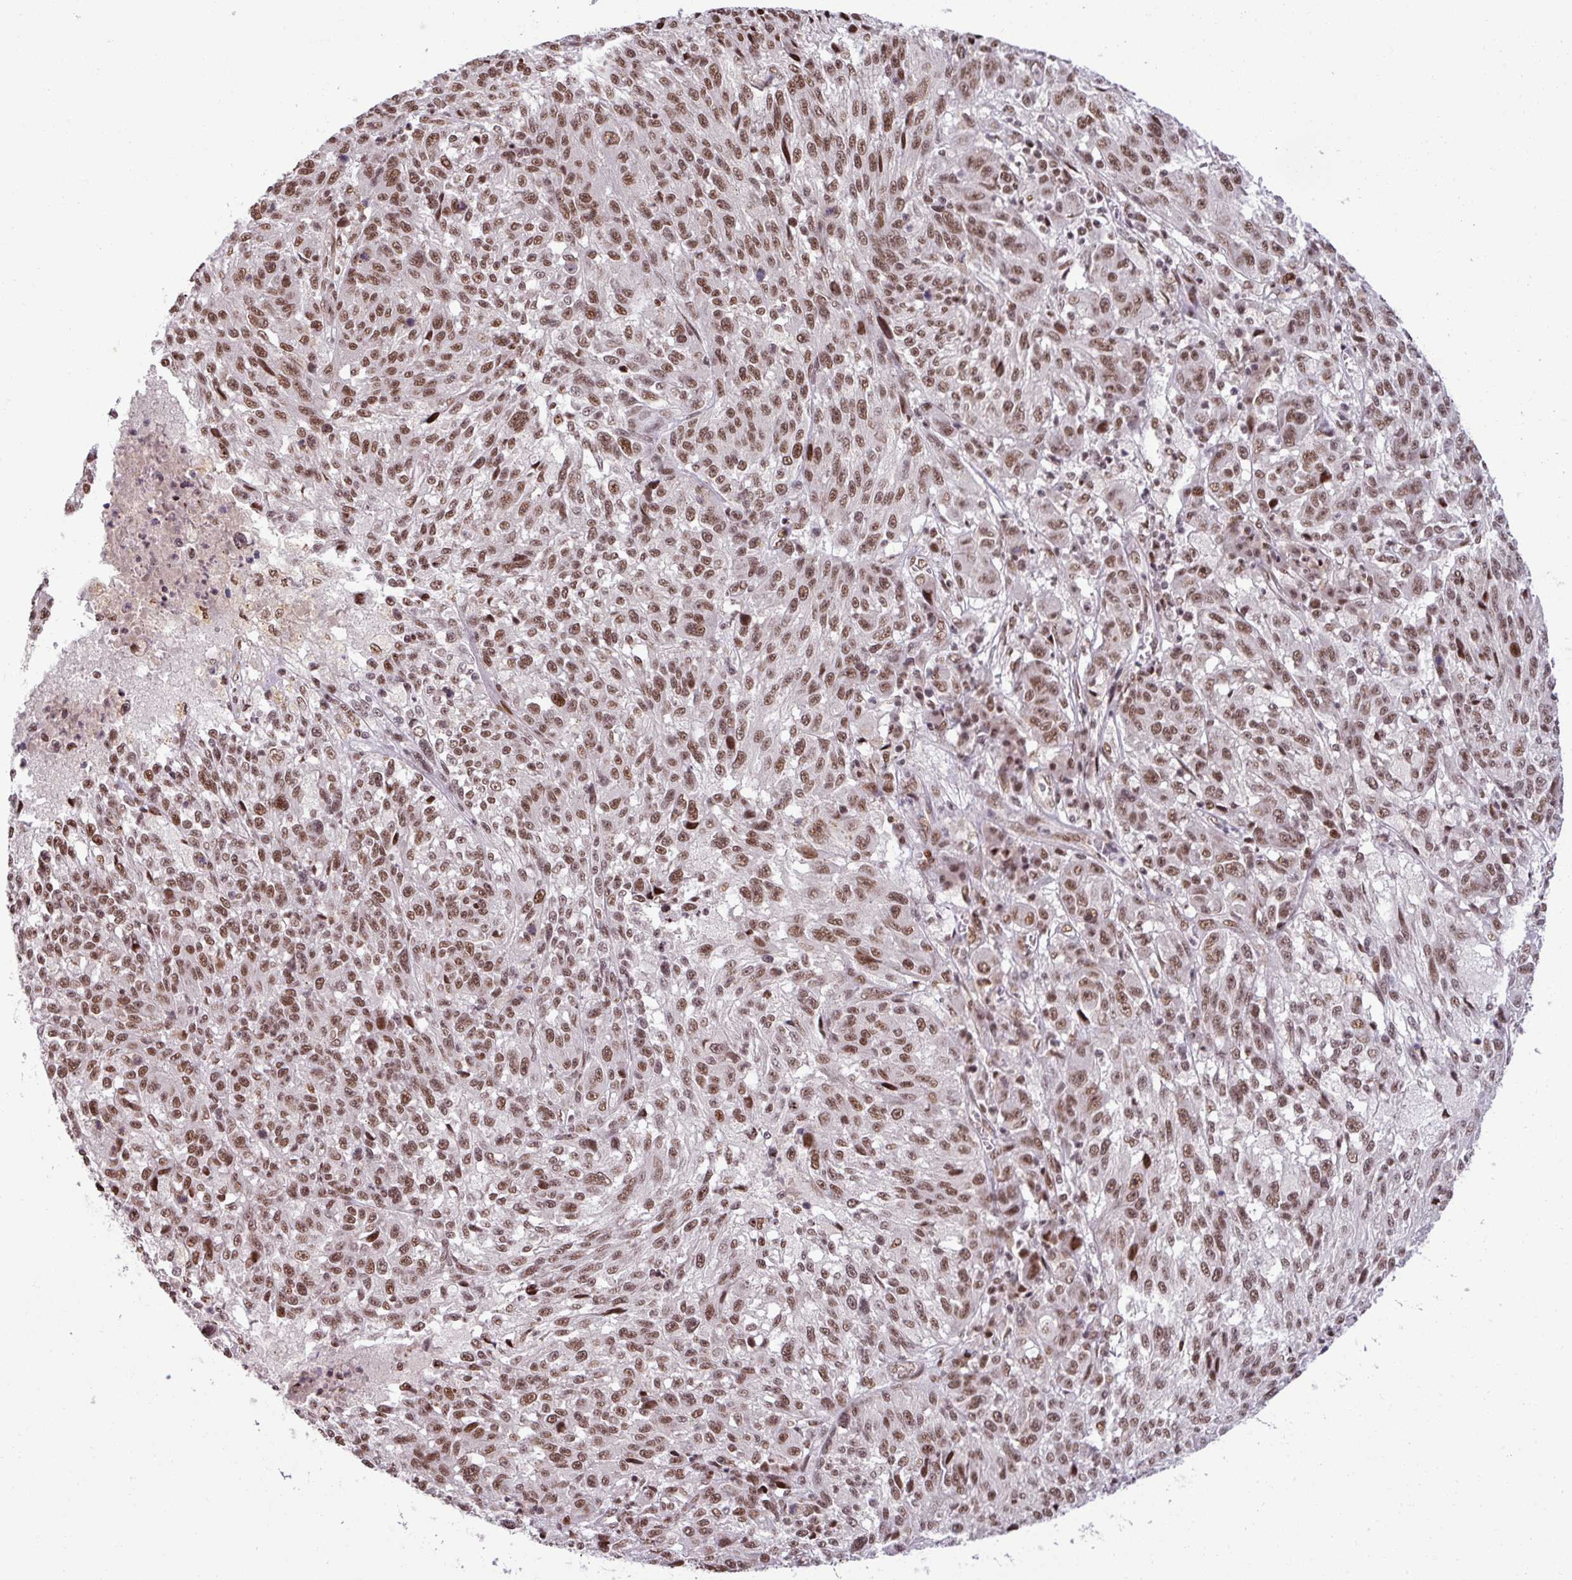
{"staining": {"intensity": "moderate", "quantity": ">75%", "location": "nuclear"}, "tissue": "melanoma", "cell_type": "Tumor cells", "image_type": "cancer", "snomed": [{"axis": "morphology", "description": "Malignant melanoma, NOS"}, {"axis": "topography", "description": "Skin"}], "caption": "A brown stain highlights moderate nuclear positivity of a protein in human malignant melanoma tumor cells. Immunohistochemistry stains the protein in brown and the nuclei are stained blue.", "gene": "PTPN20", "patient": {"sex": "male", "age": 53}}